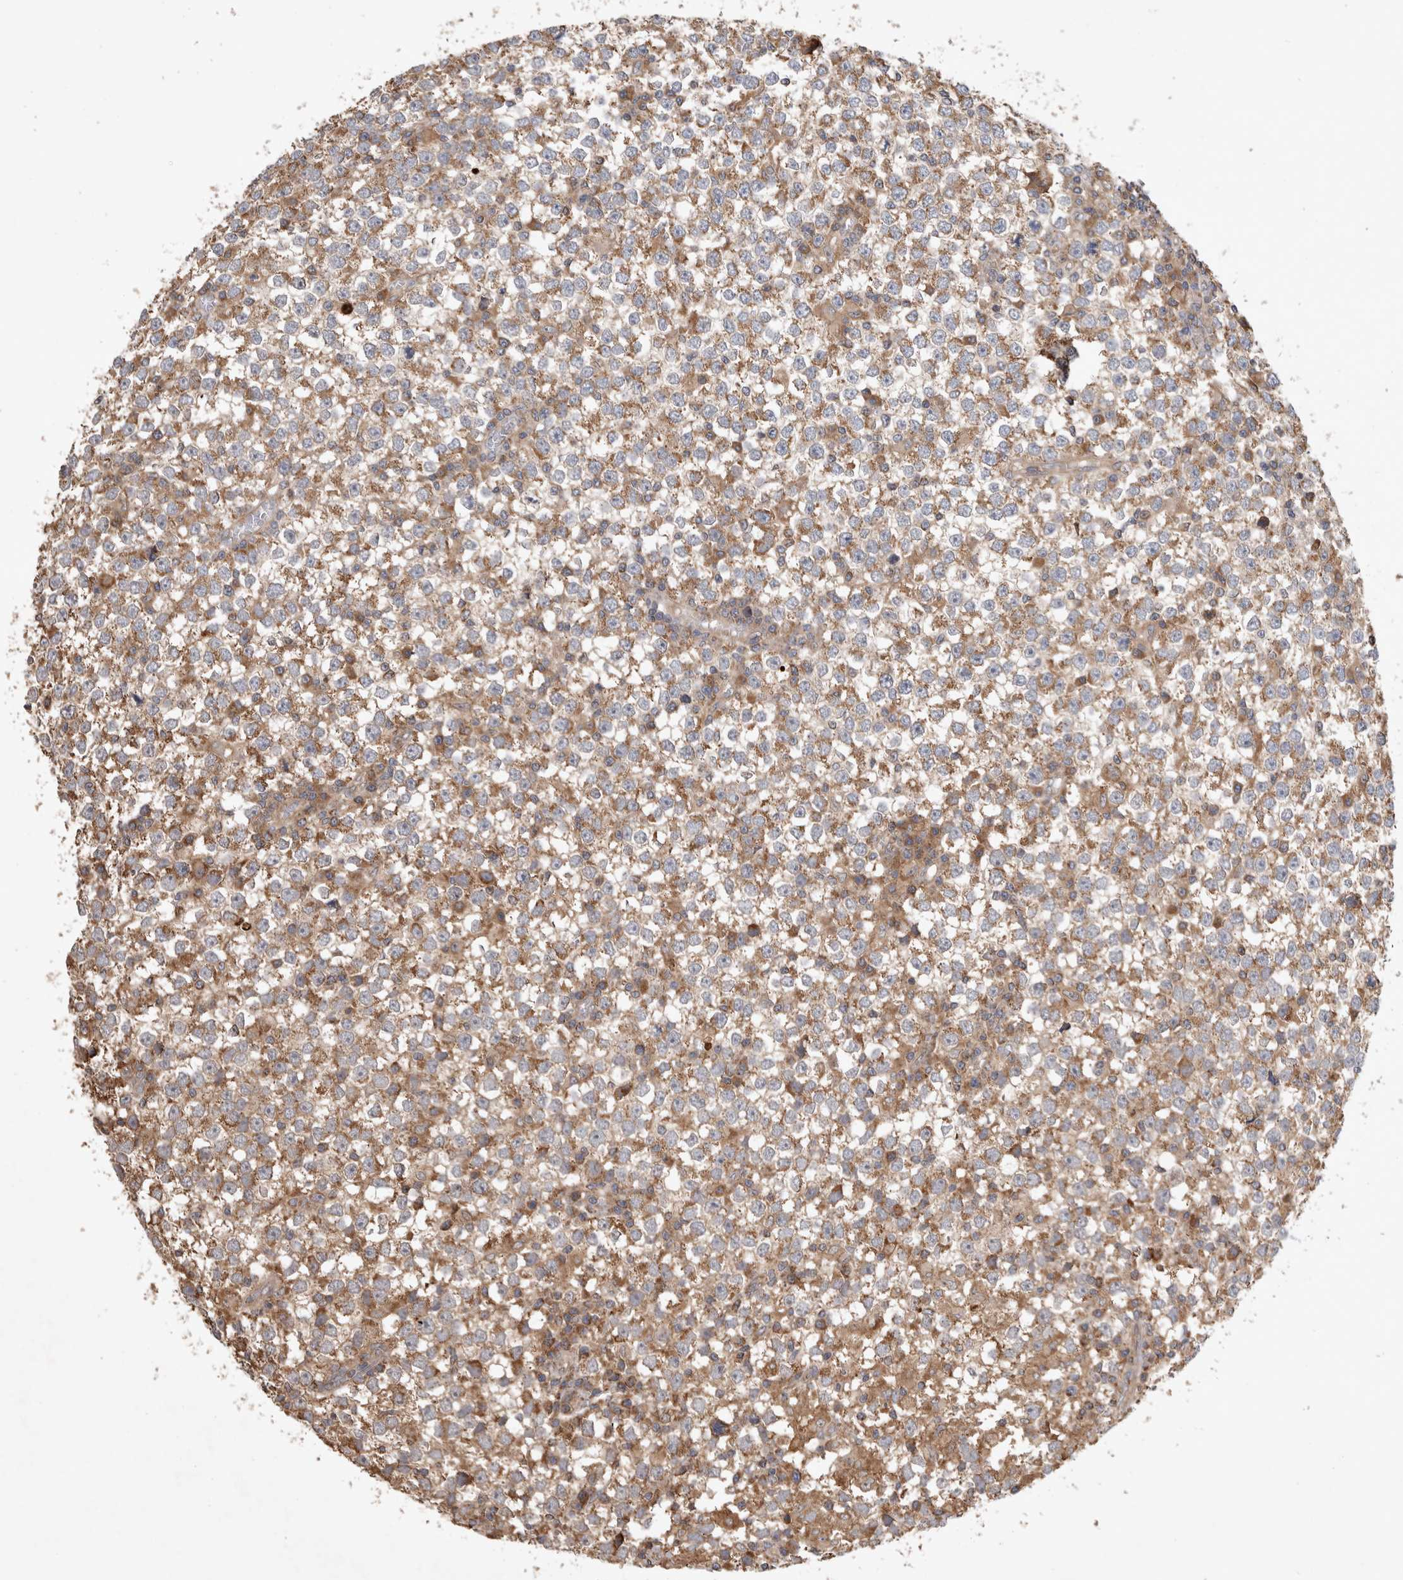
{"staining": {"intensity": "moderate", "quantity": ">75%", "location": "cytoplasmic/membranous"}, "tissue": "testis cancer", "cell_type": "Tumor cells", "image_type": "cancer", "snomed": [{"axis": "morphology", "description": "Seminoma, NOS"}, {"axis": "topography", "description": "Testis"}], "caption": "Tumor cells show moderate cytoplasmic/membranous positivity in about >75% of cells in testis seminoma.", "gene": "SERAC1", "patient": {"sex": "male", "age": 65}}